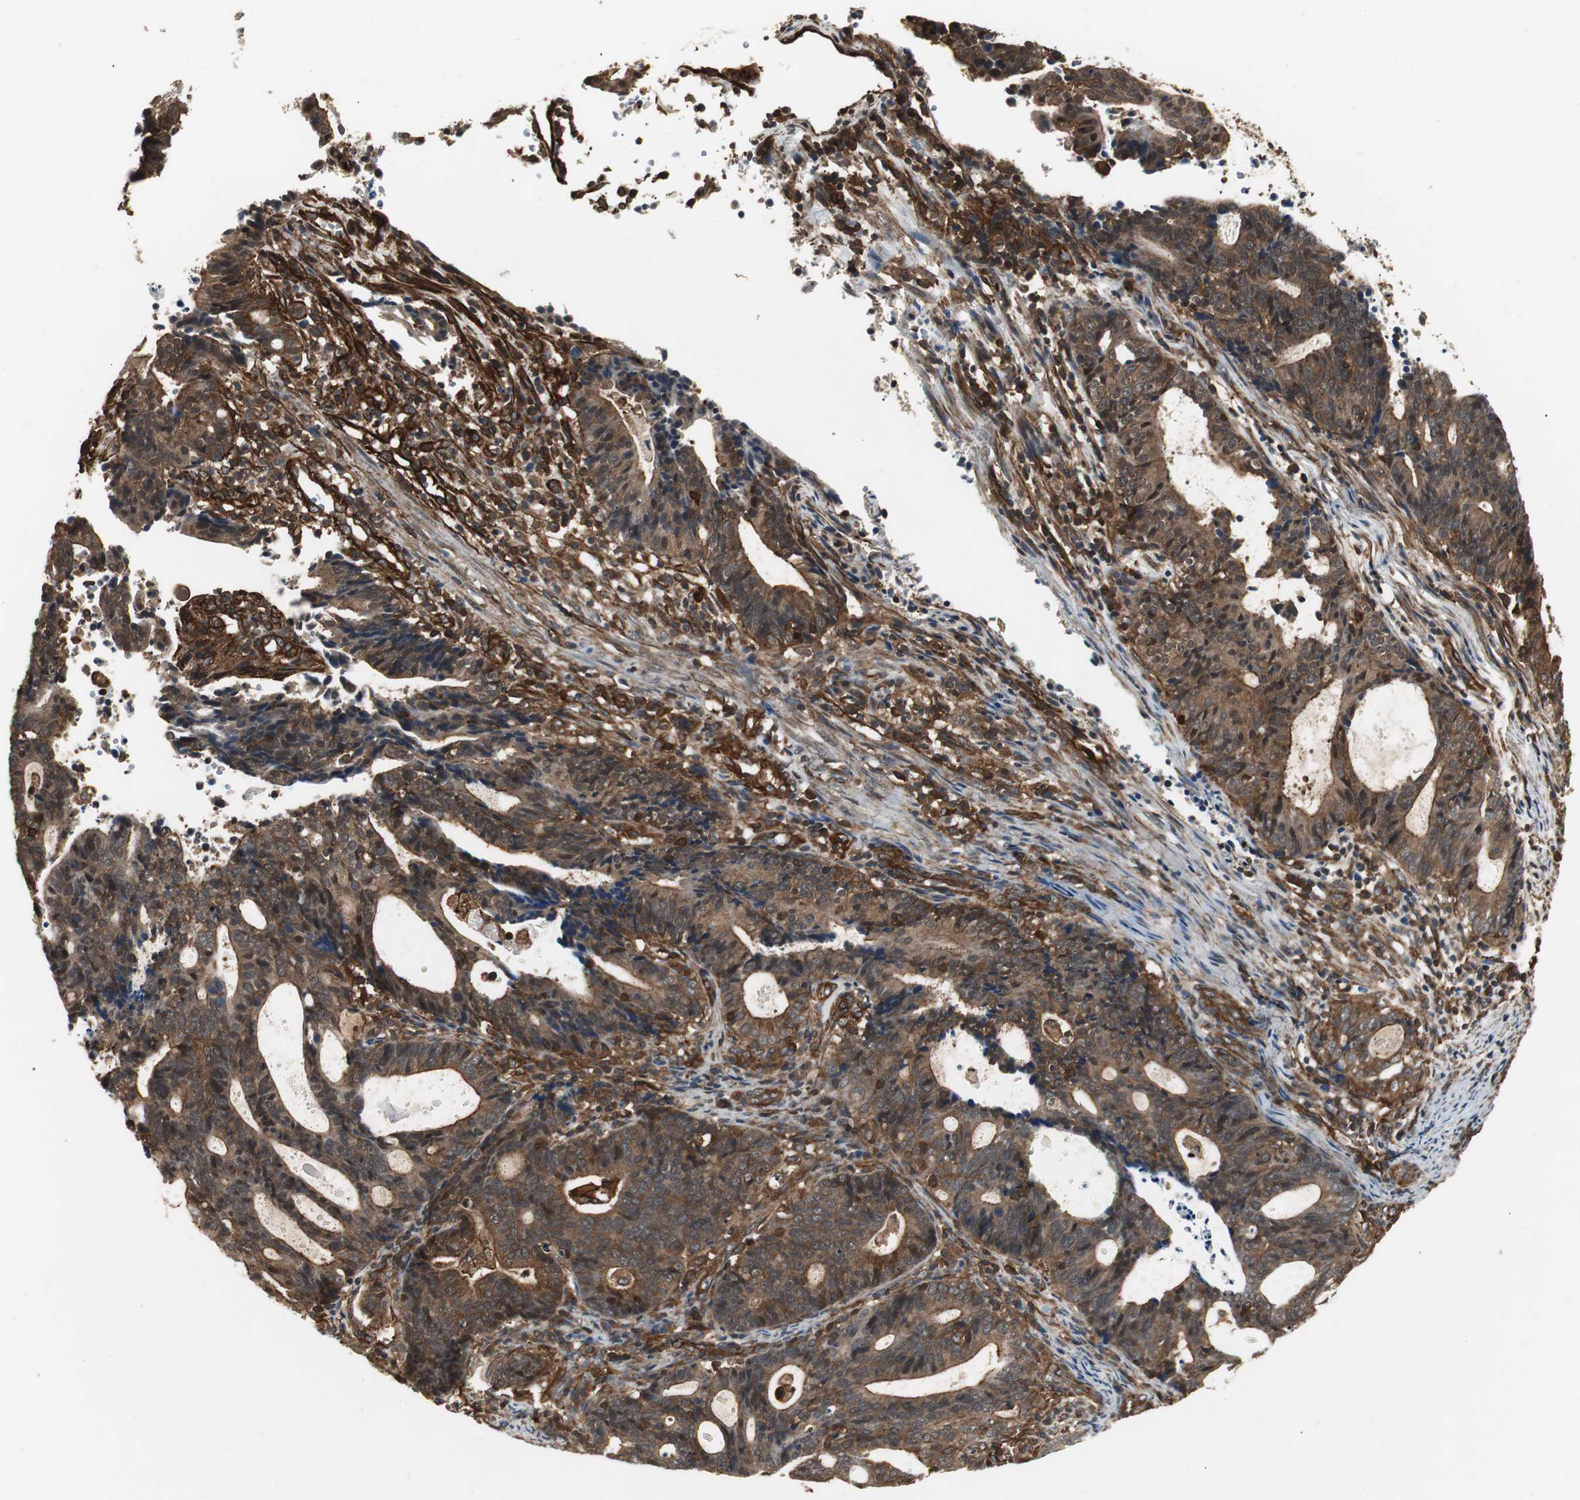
{"staining": {"intensity": "moderate", "quantity": ">75%", "location": "cytoplasmic/membranous"}, "tissue": "endometrial cancer", "cell_type": "Tumor cells", "image_type": "cancer", "snomed": [{"axis": "morphology", "description": "Adenocarcinoma, NOS"}, {"axis": "topography", "description": "Uterus"}], "caption": "Moderate cytoplasmic/membranous protein expression is seen in about >75% of tumor cells in endometrial cancer (adenocarcinoma).", "gene": "PTPN11", "patient": {"sex": "female", "age": 83}}